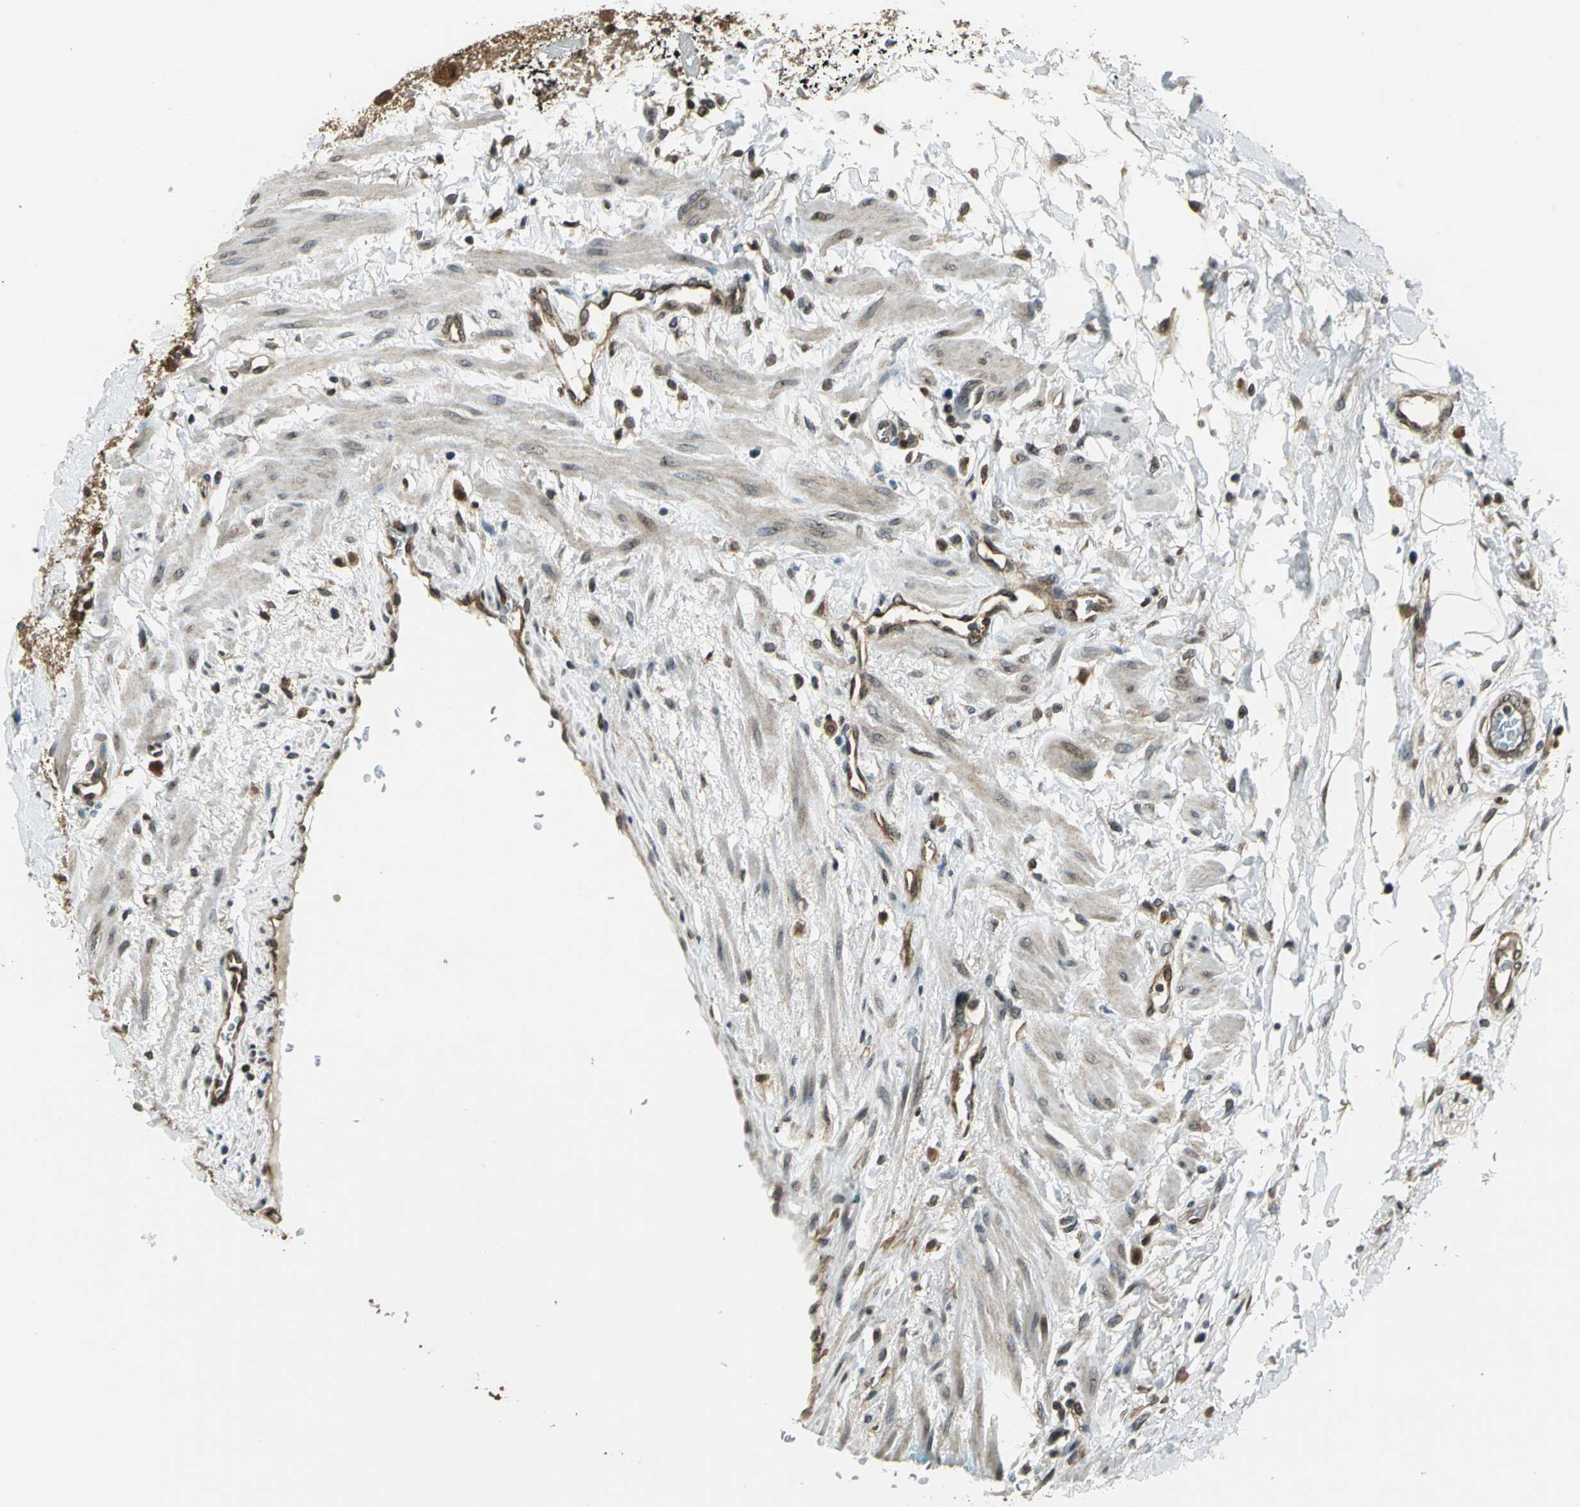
{"staining": {"intensity": "moderate", "quantity": ">75%", "location": "nuclear"}, "tissue": "adipose tissue", "cell_type": "Adipocytes", "image_type": "normal", "snomed": [{"axis": "morphology", "description": "Normal tissue, NOS"}, {"axis": "topography", "description": "Soft tissue"}, {"axis": "topography", "description": "Peripheral nerve tissue"}], "caption": "A high-resolution image shows immunohistochemistry (IHC) staining of unremarkable adipose tissue, which displays moderate nuclear staining in approximately >75% of adipocytes.", "gene": "BRIP1", "patient": {"sex": "female", "age": 71}}